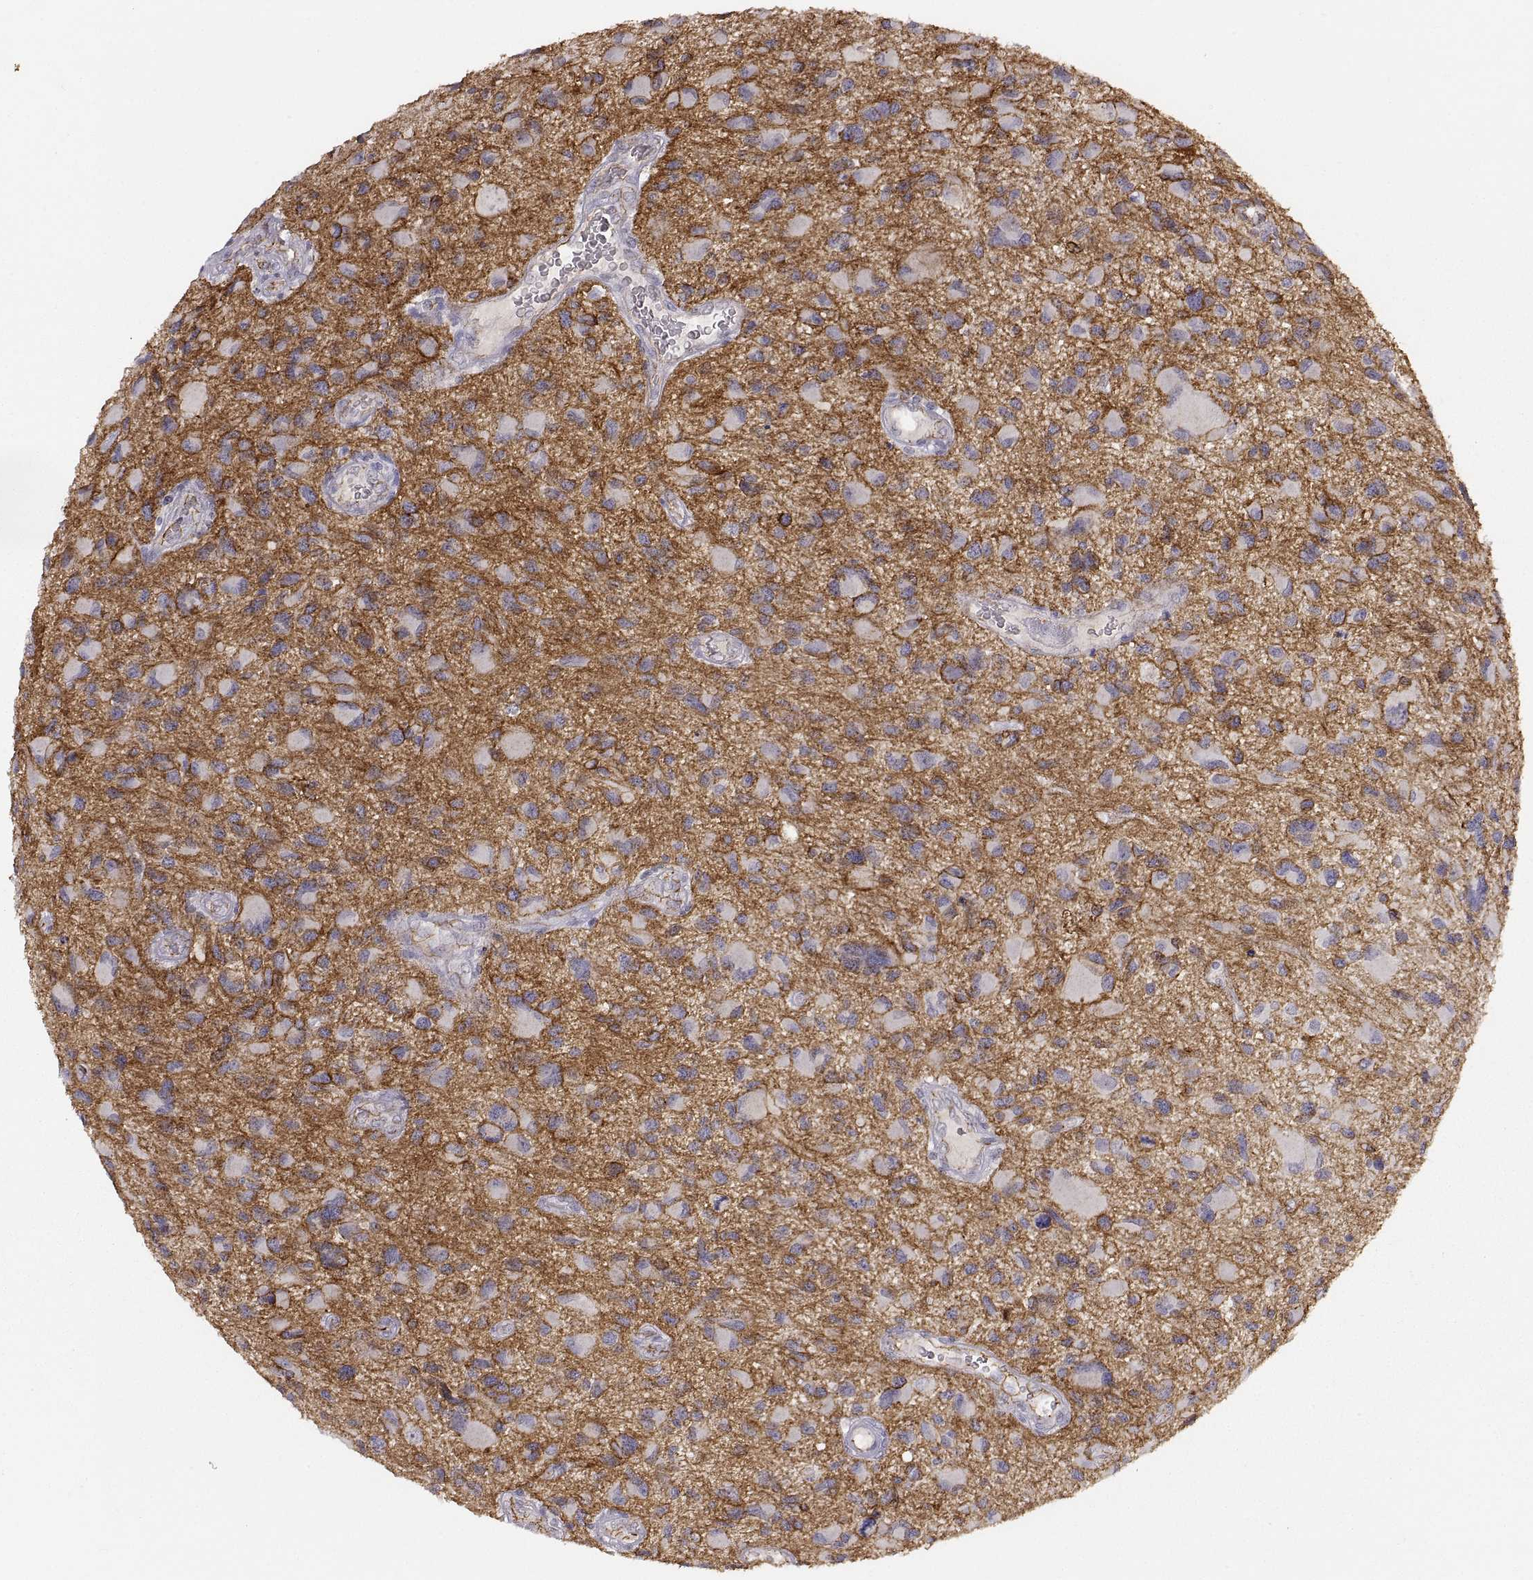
{"staining": {"intensity": "strong", "quantity": "25%-75%", "location": "cytoplasmic/membranous"}, "tissue": "glioma", "cell_type": "Tumor cells", "image_type": "cancer", "snomed": [{"axis": "morphology", "description": "Glioma, malignant, NOS"}, {"axis": "morphology", "description": "Glioma, malignant, High grade"}, {"axis": "topography", "description": "Brain"}], "caption": "An image of malignant high-grade glioma stained for a protein exhibits strong cytoplasmic/membranous brown staining in tumor cells.", "gene": "CDH2", "patient": {"sex": "female", "age": 71}}